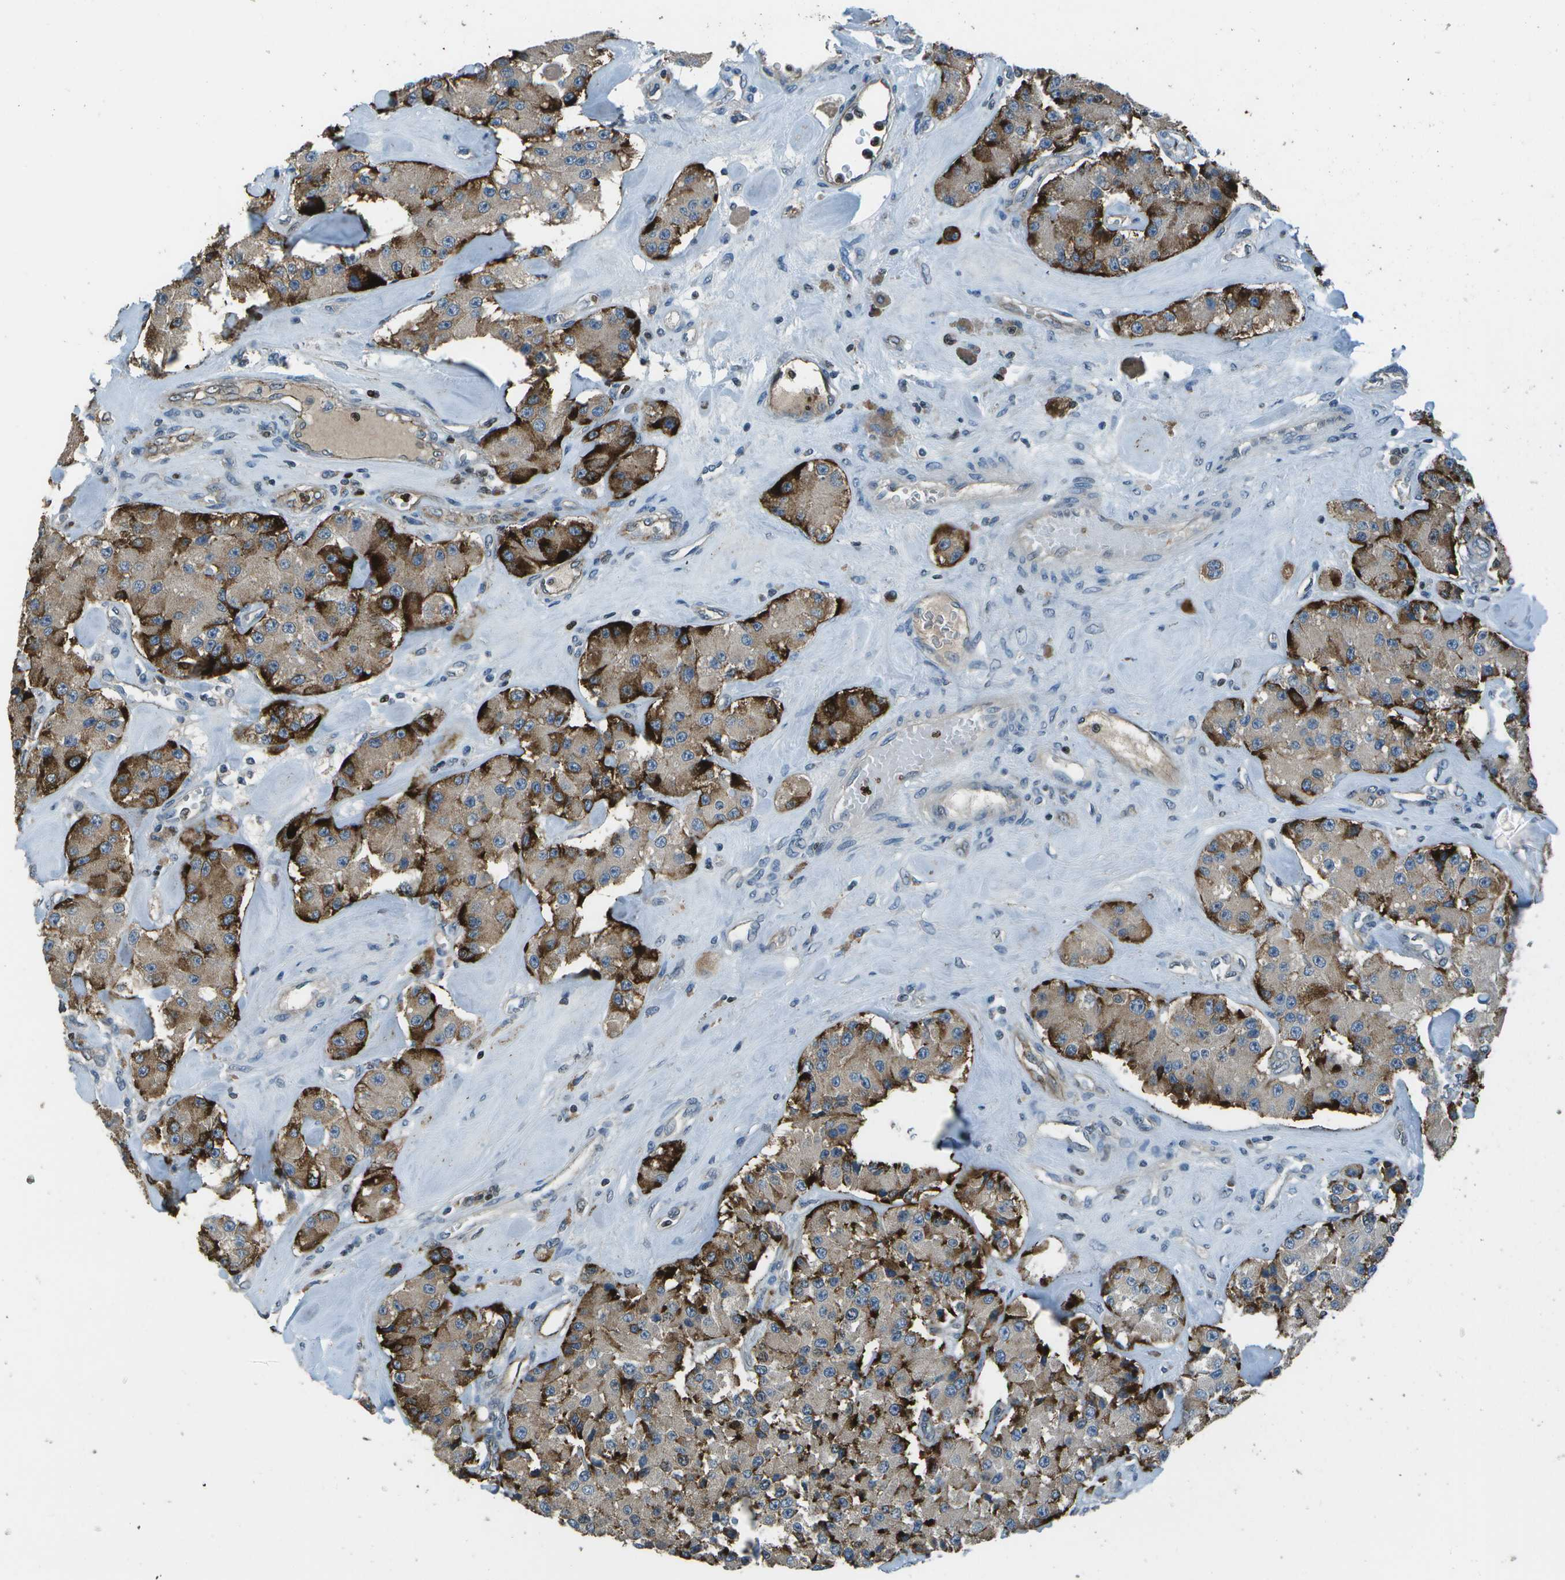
{"staining": {"intensity": "strong", "quantity": "<25%", "location": "cytoplasmic/membranous"}, "tissue": "carcinoid", "cell_type": "Tumor cells", "image_type": "cancer", "snomed": [{"axis": "morphology", "description": "Carcinoid, malignant, NOS"}, {"axis": "topography", "description": "Pancreas"}], "caption": "Protein expression by immunohistochemistry (IHC) exhibits strong cytoplasmic/membranous positivity in about <25% of tumor cells in carcinoid (malignant).", "gene": "PDLIM1", "patient": {"sex": "male", "age": 41}}